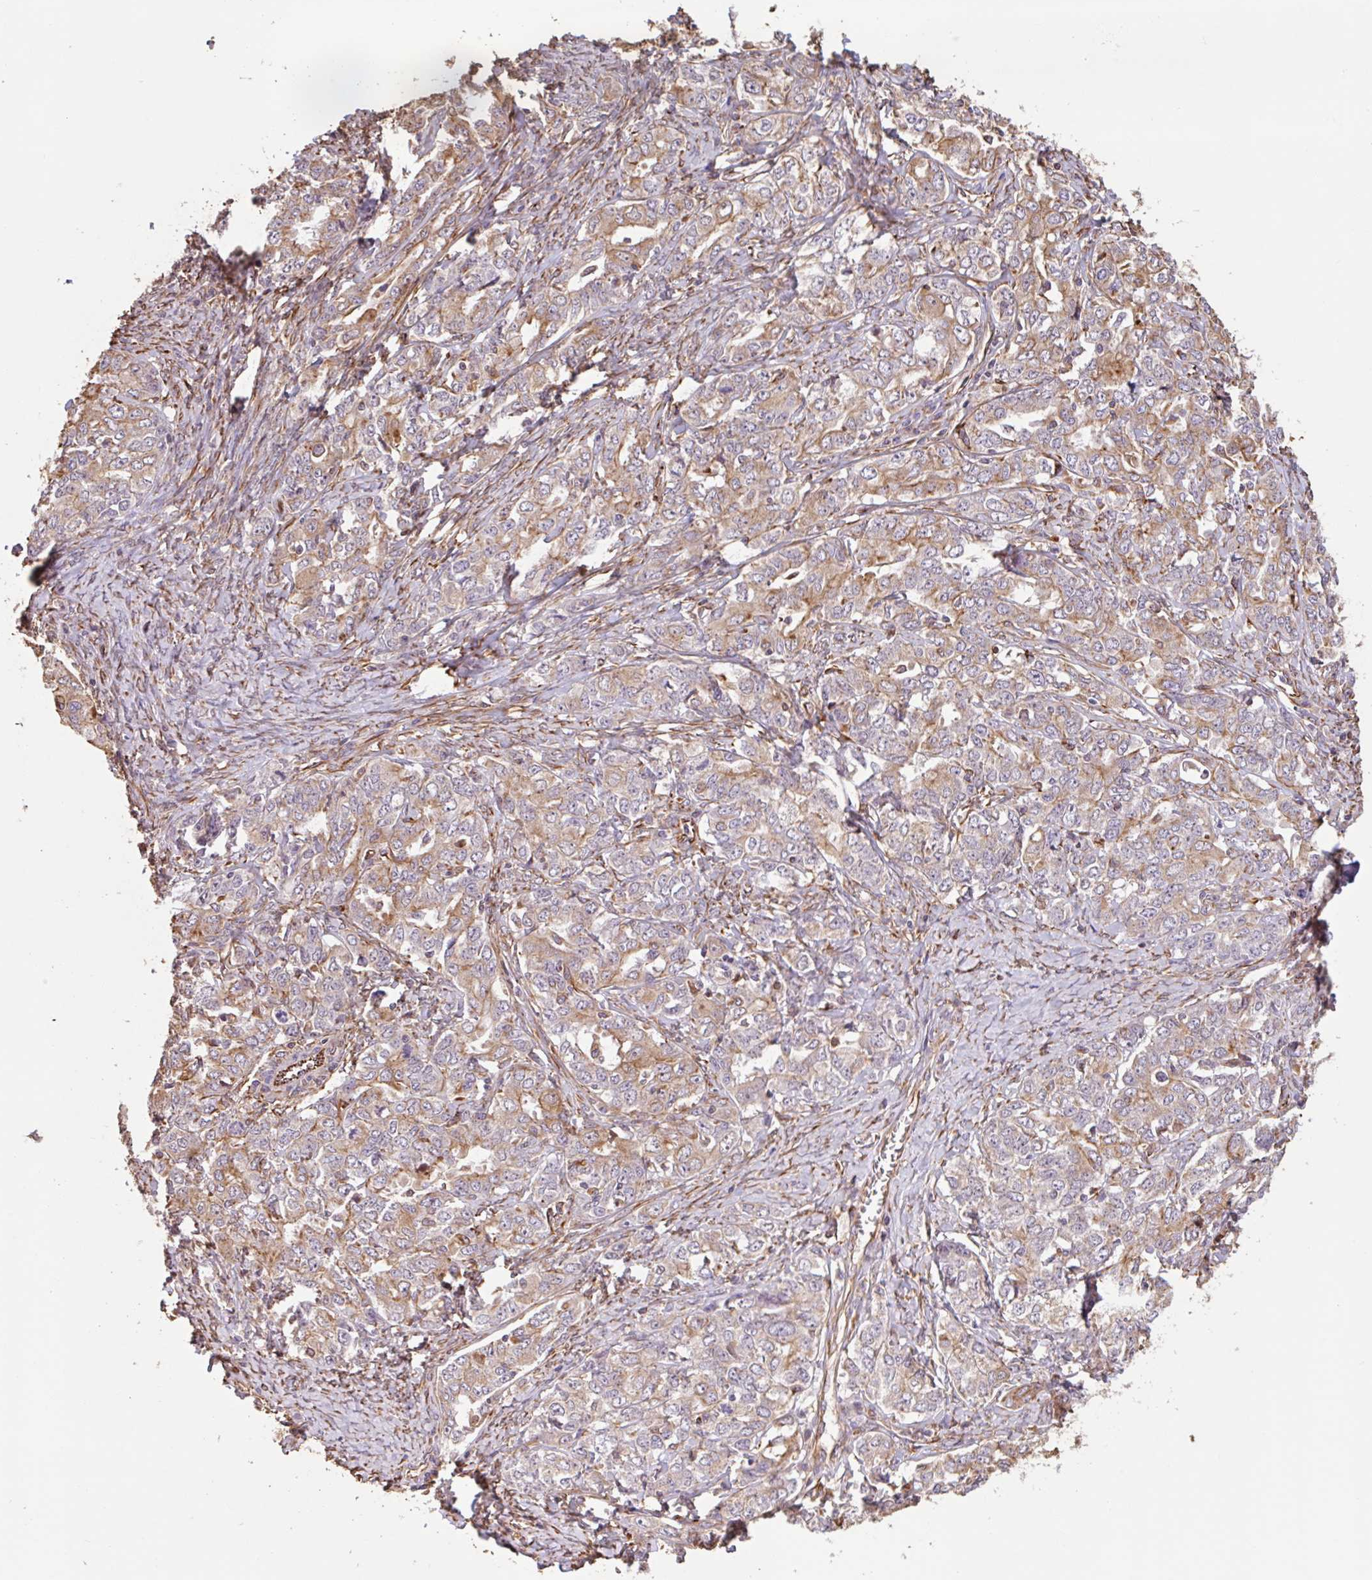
{"staining": {"intensity": "moderate", "quantity": ">75%", "location": "cytoplasmic/membranous"}, "tissue": "ovarian cancer", "cell_type": "Tumor cells", "image_type": "cancer", "snomed": [{"axis": "morphology", "description": "Carcinoma, endometroid"}, {"axis": "topography", "description": "Ovary"}], "caption": "Ovarian cancer stained with a protein marker demonstrates moderate staining in tumor cells.", "gene": "ZNF790", "patient": {"sex": "female", "age": 62}}